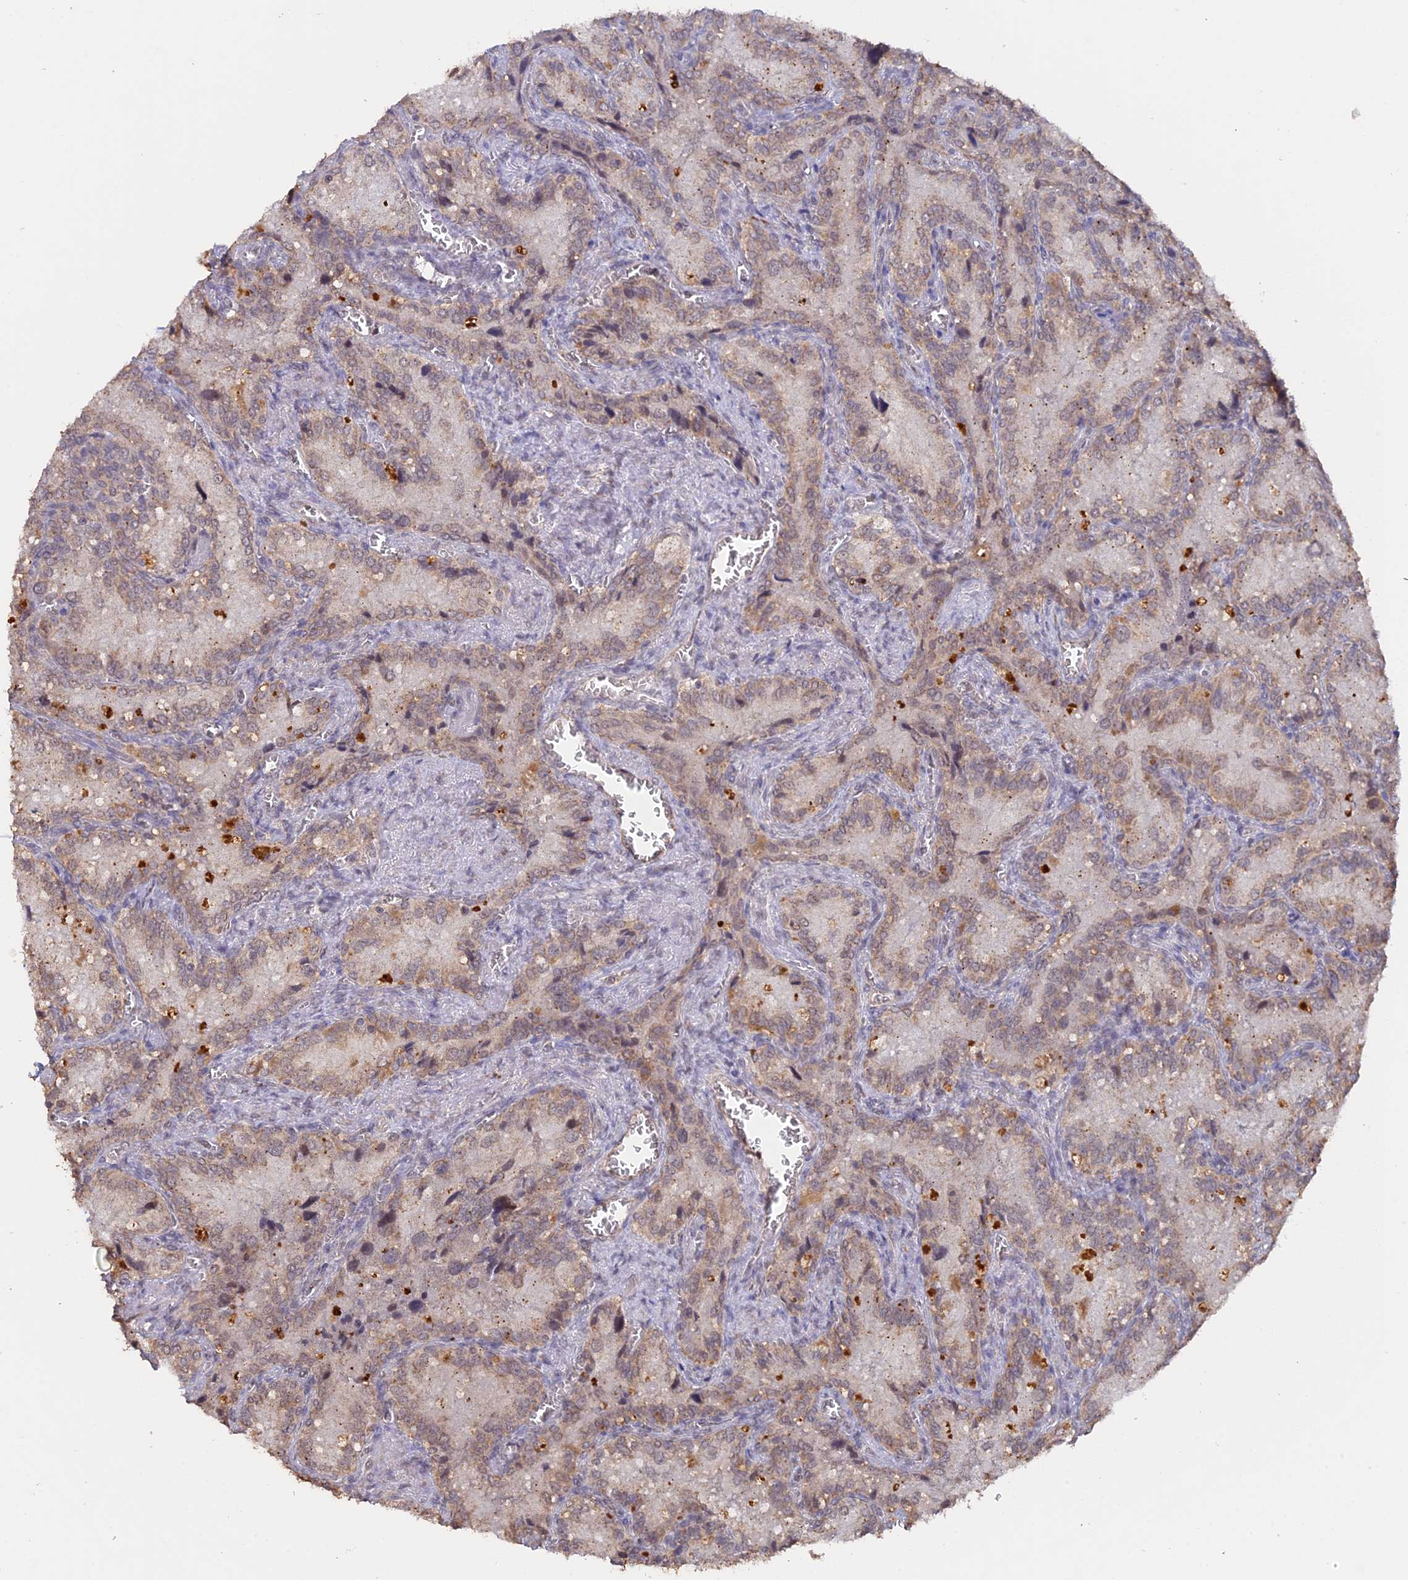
{"staining": {"intensity": "moderate", "quantity": "25%-75%", "location": "cytoplasmic/membranous"}, "tissue": "seminal vesicle", "cell_type": "Glandular cells", "image_type": "normal", "snomed": [{"axis": "morphology", "description": "Normal tissue, NOS"}, {"axis": "topography", "description": "Seminal veicle"}], "caption": "A brown stain highlights moderate cytoplasmic/membranous staining of a protein in glandular cells of normal seminal vesicle.", "gene": "FAM210B", "patient": {"sex": "male", "age": 62}}